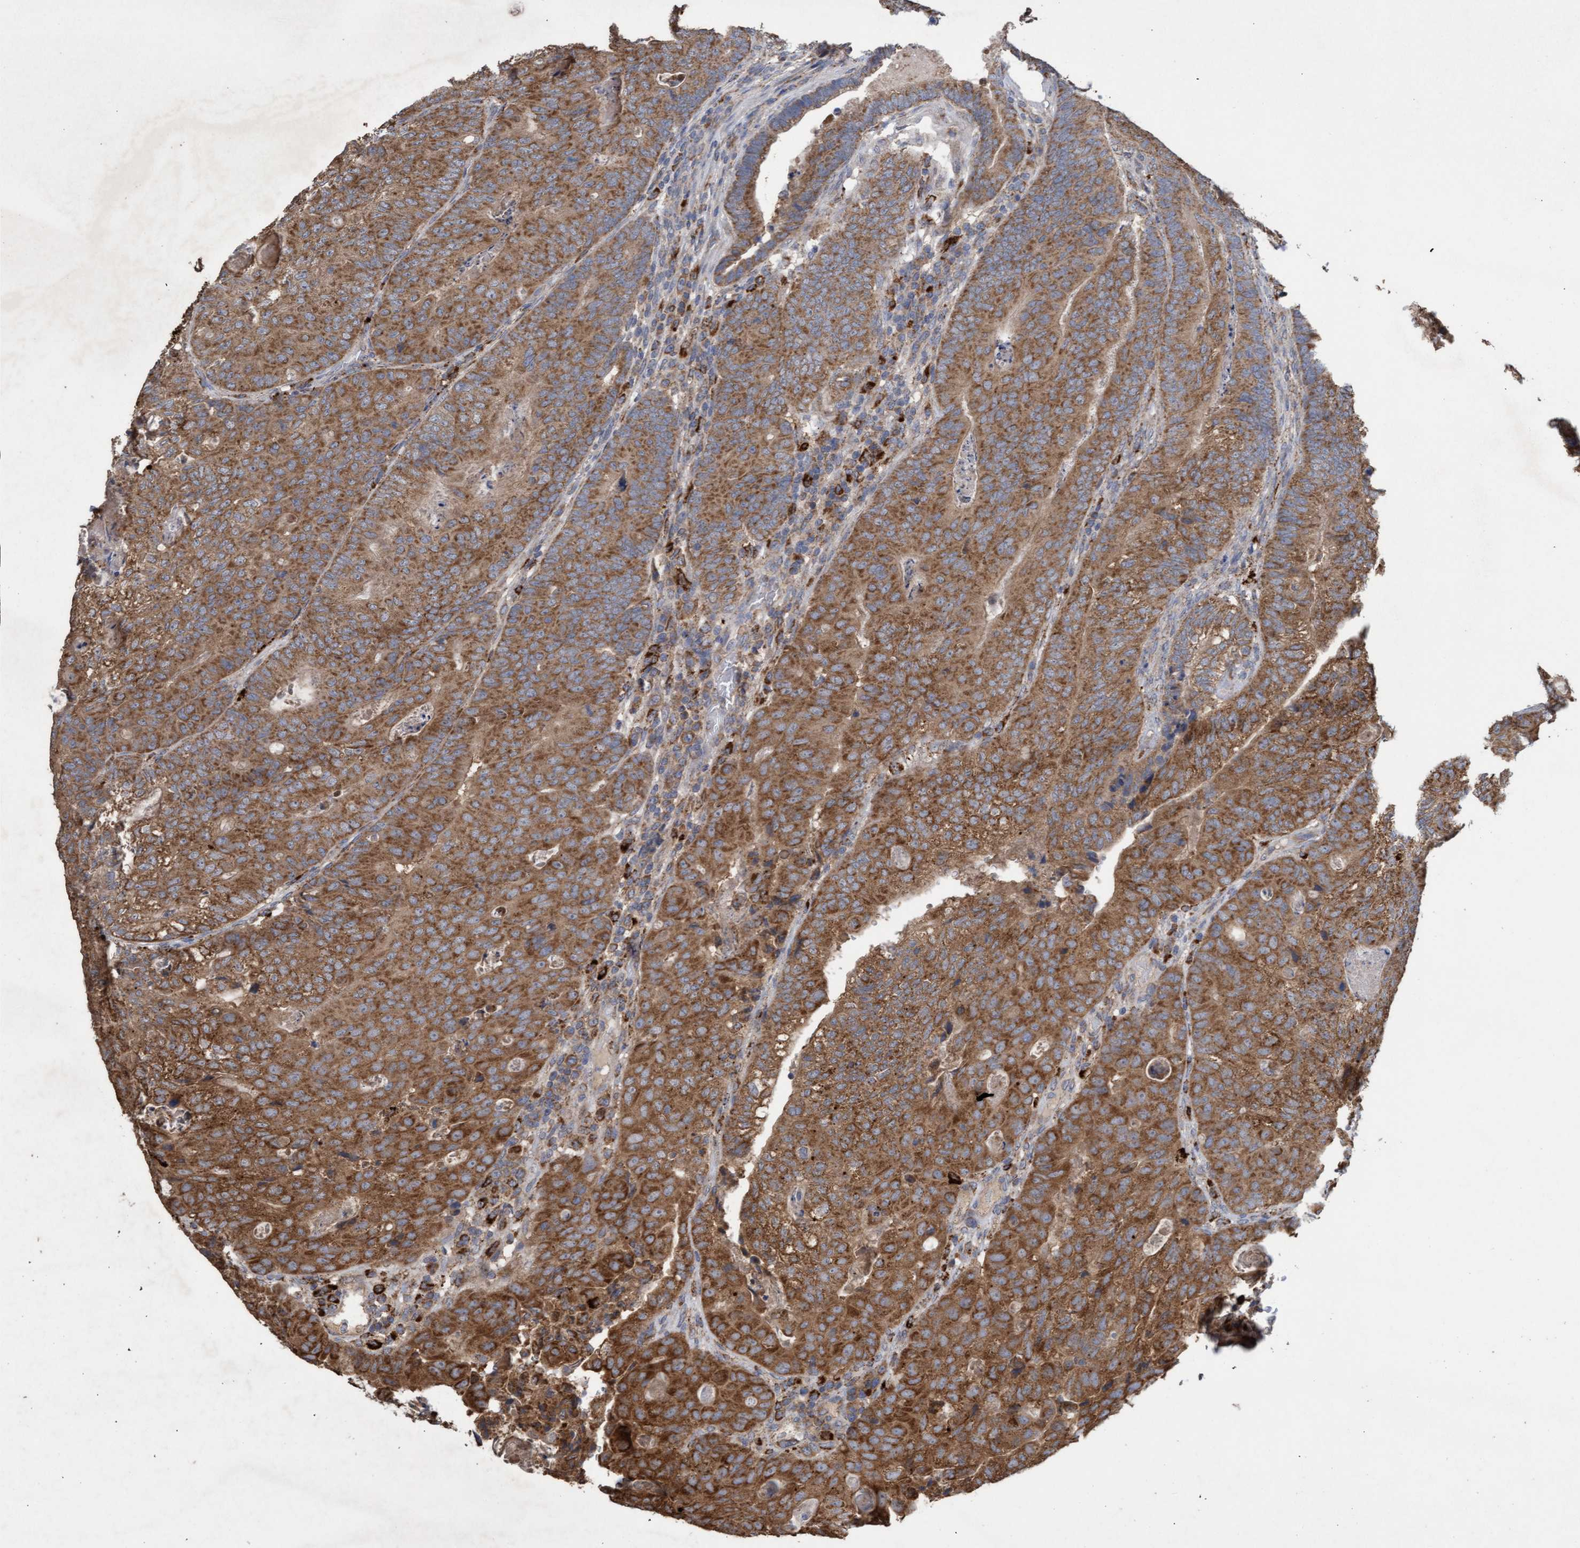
{"staining": {"intensity": "moderate", "quantity": ">75%", "location": "cytoplasmic/membranous"}, "tissue": "colorectal cancer", "cell_type": "Tumor cells", "image_type": "cancer", "snomed": [{"axis": "morphology", "description": "Adenocarcinoma, NOS"}, {"axis": "topography", "description": "Colon"}], "caption": "A histopathology image of human adenocarcinoma (colorectal) stained for a protein exhibits moderate cytoplasmic/membranous brown staining in tumor cells. The protein of interest is stained brown, and the nuclei are stained in blue (DAB IHC with brightfield microscopy, high magnification).", "gene": "ATPAF2", "patient": {"sex": "female", "age": 67}}